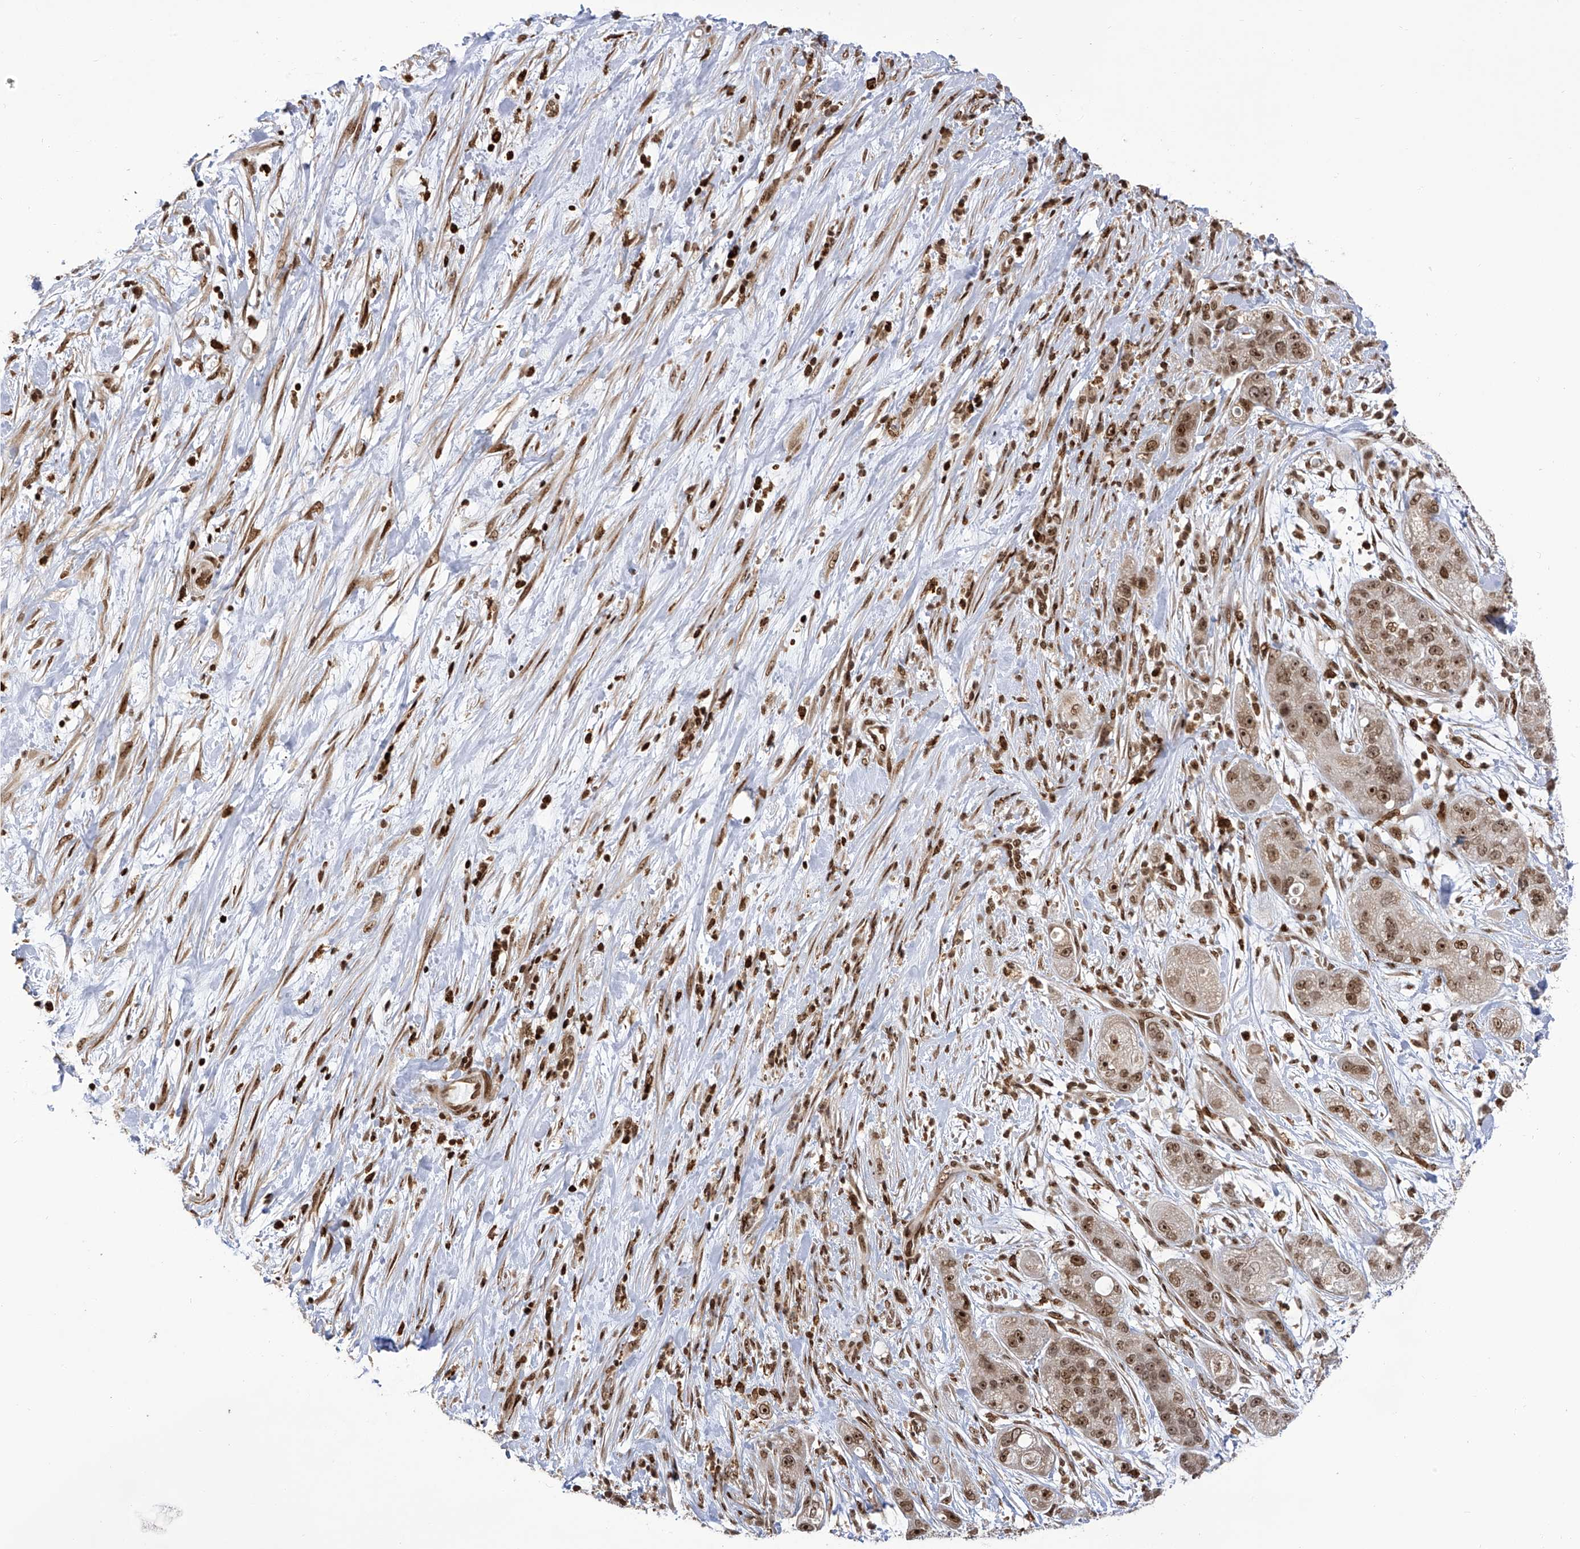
{"staining": {"intensity": "moderate", "quantity": ">75%", "location": "nuclear"}, "tissue": "pancreatic cancer", "cell_type": "Tumor cells", "image_type": "cancer", "snomed": [{"axis": "morphology", "description": "Adenocarcinoma, NOS"}, {"axis": "topography", "description": "Pancreas"}], "caption": "Moderate nuclear protein positivity is appreciated in approximately >75% of tumor cells in pancreatic cancer.", "gene": "PAK1IP1", "patient": {"sex": "female", "age": 78}}